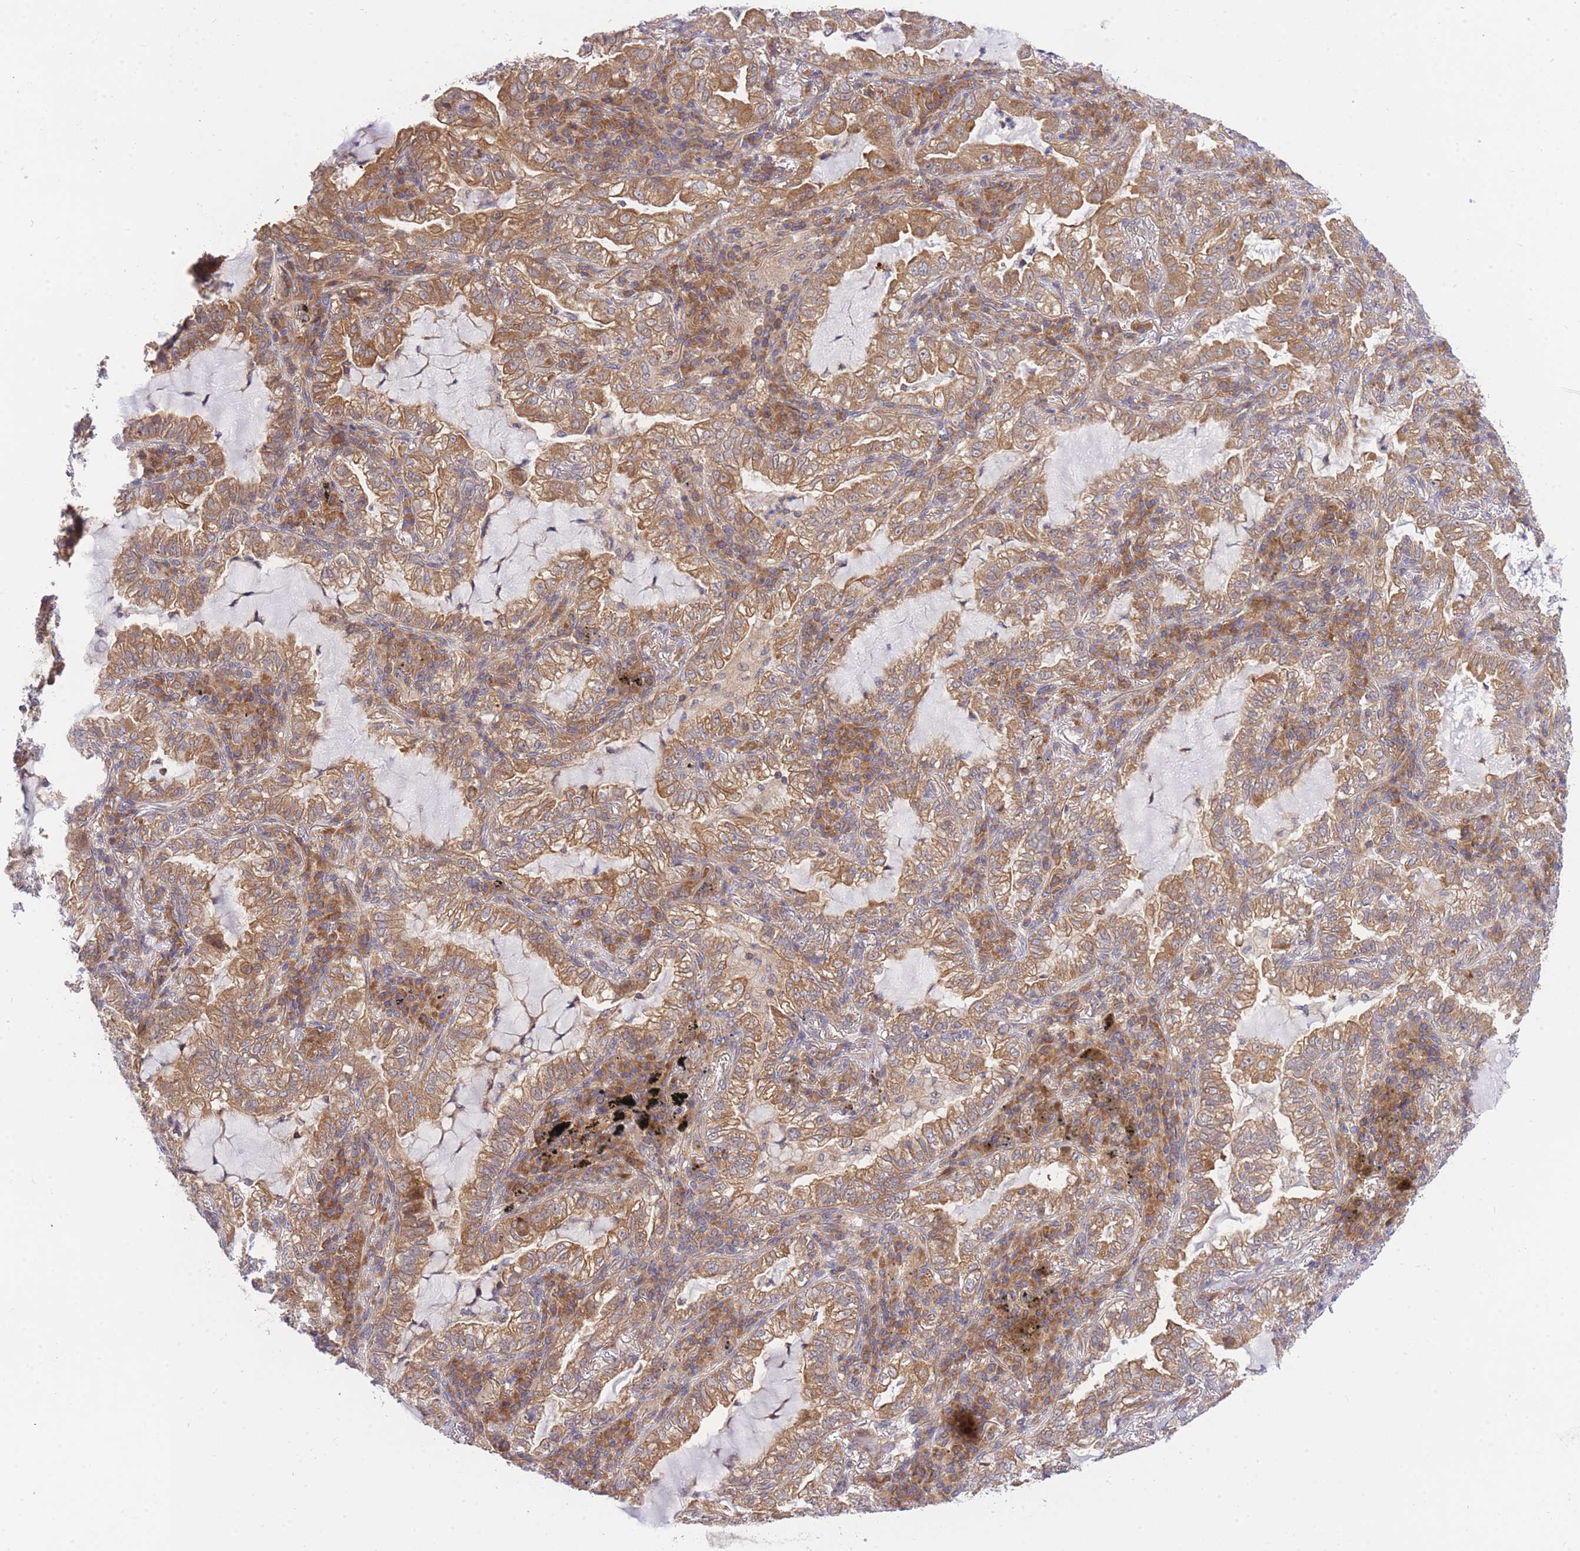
{"staining": {"intensity": "moderate", "quantity": ">75%", "location": "cytoplasmic/membranous"}, "tissue": "lung cancer", "cell_type": "Tumor cells", "image_type": "cancer", "snomed": [{"axis": "morphology", "description": "Adenocarcinoma, NOS"}, {"axis": "topography", "description": "Lung"}], "caption": "Adenocarcinoma (lung) stained for a protein (brown) displays moderate cytoplasmic/membranous positive positivity in approximately >75% of tumor cells.", "gene": "EIF2B2", "patient": {"sex": "female", "age": 73}}